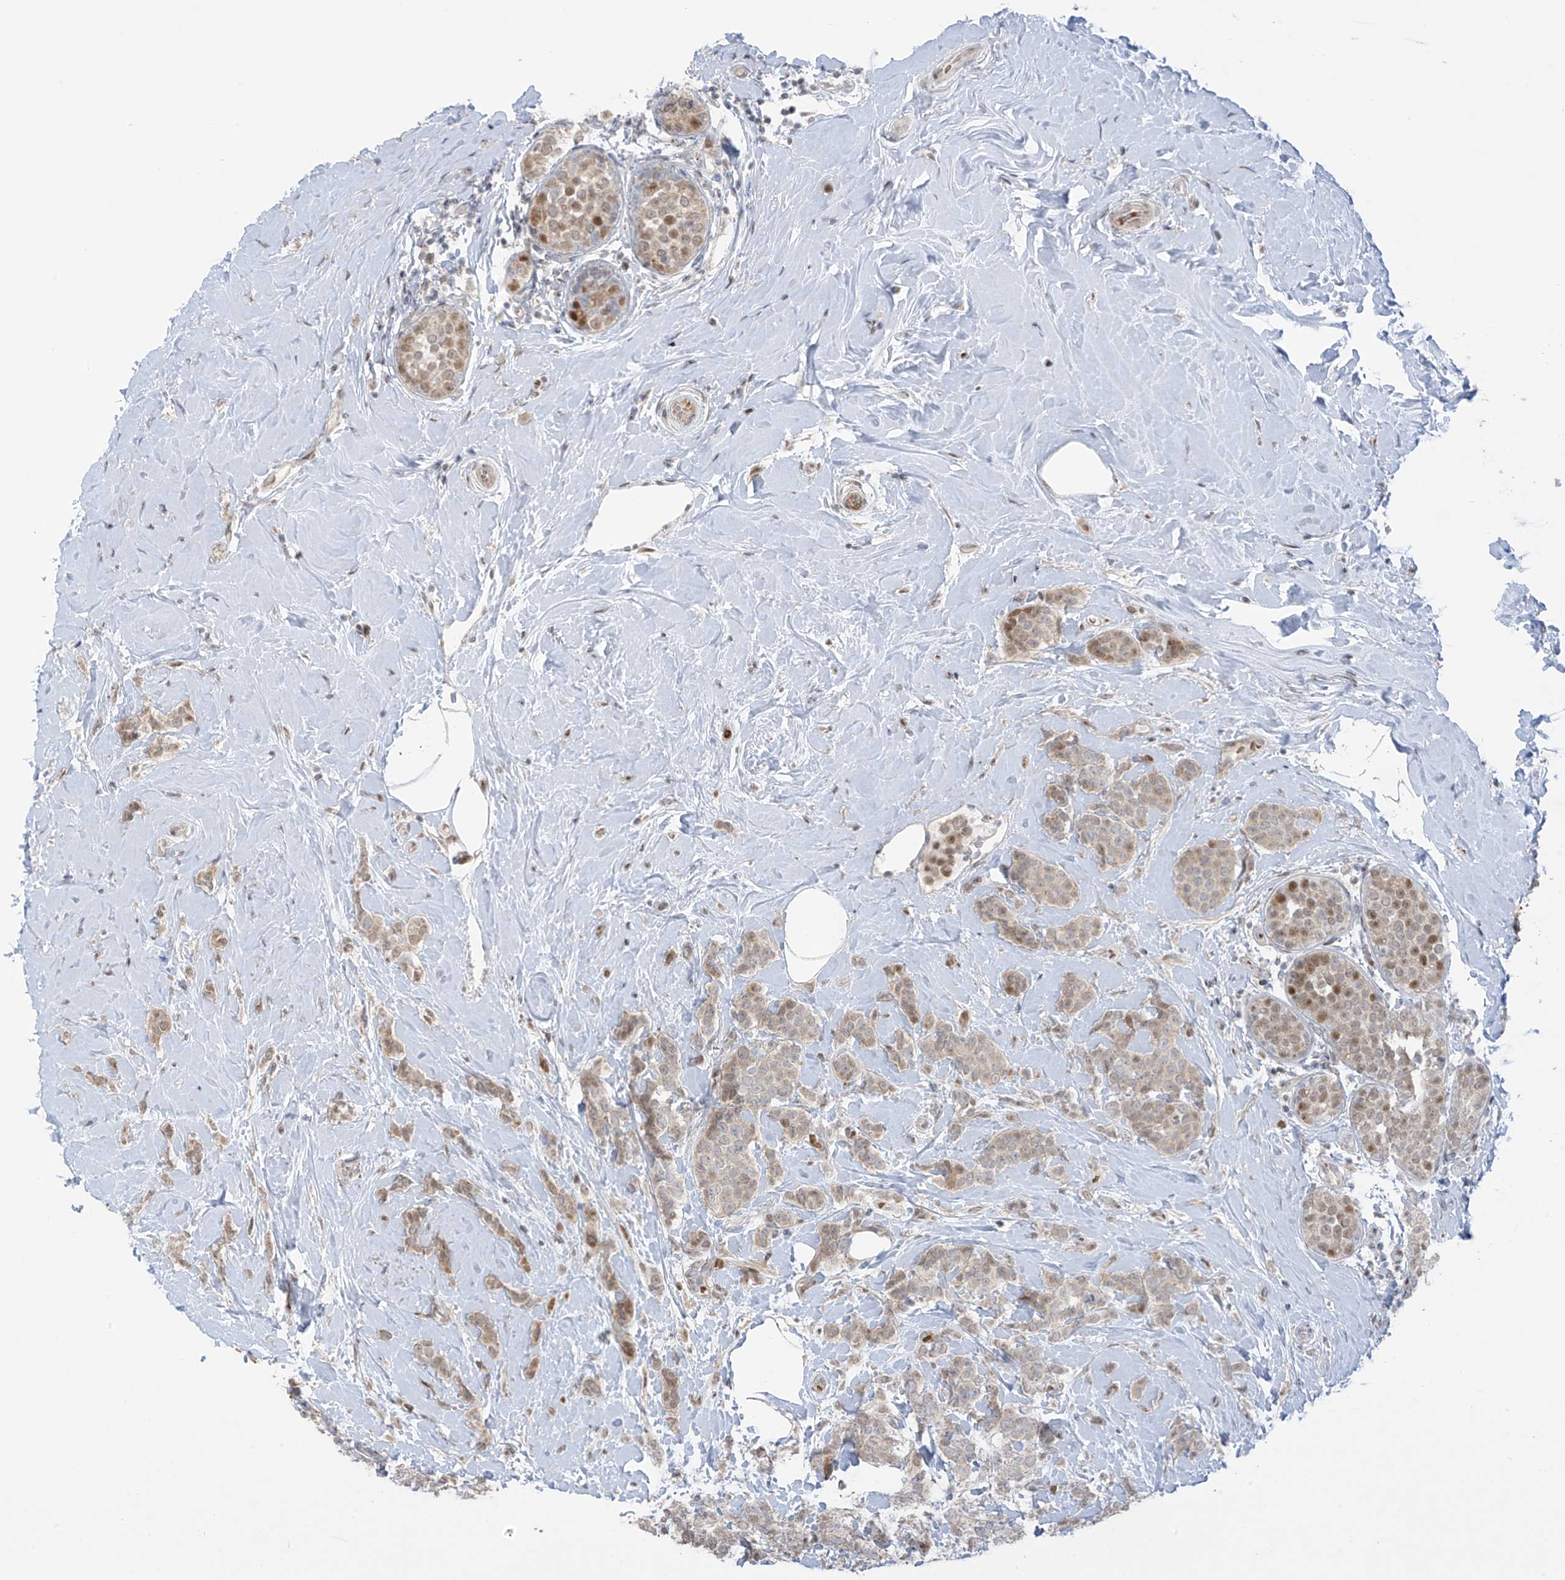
{"staining": {"intensity": "weak", "quantity": "25%-75%", "location": "cytoplasmic/membranous,nuclear"}, "tissue": "breast cancer", "cell_type": "Tumor cells", "image_type": "cancer", "snomed": [{"axis": "morphology", "description": "Lobular carcinoma, in situ"}, {"axis": "morphology", "description": "Lobular carcinoma"}, {"axis": "topography", "description": "Breast"}], "caption": "Breast lobular carcinoma stained with a brown dye demonstrates weak cytoplasmic/membranous and nuclear positive positivity in approximately 25%-75% of tumor cells.", "gene": "ZCWPW2", "patient": {"sex": "female", "age": 41}}